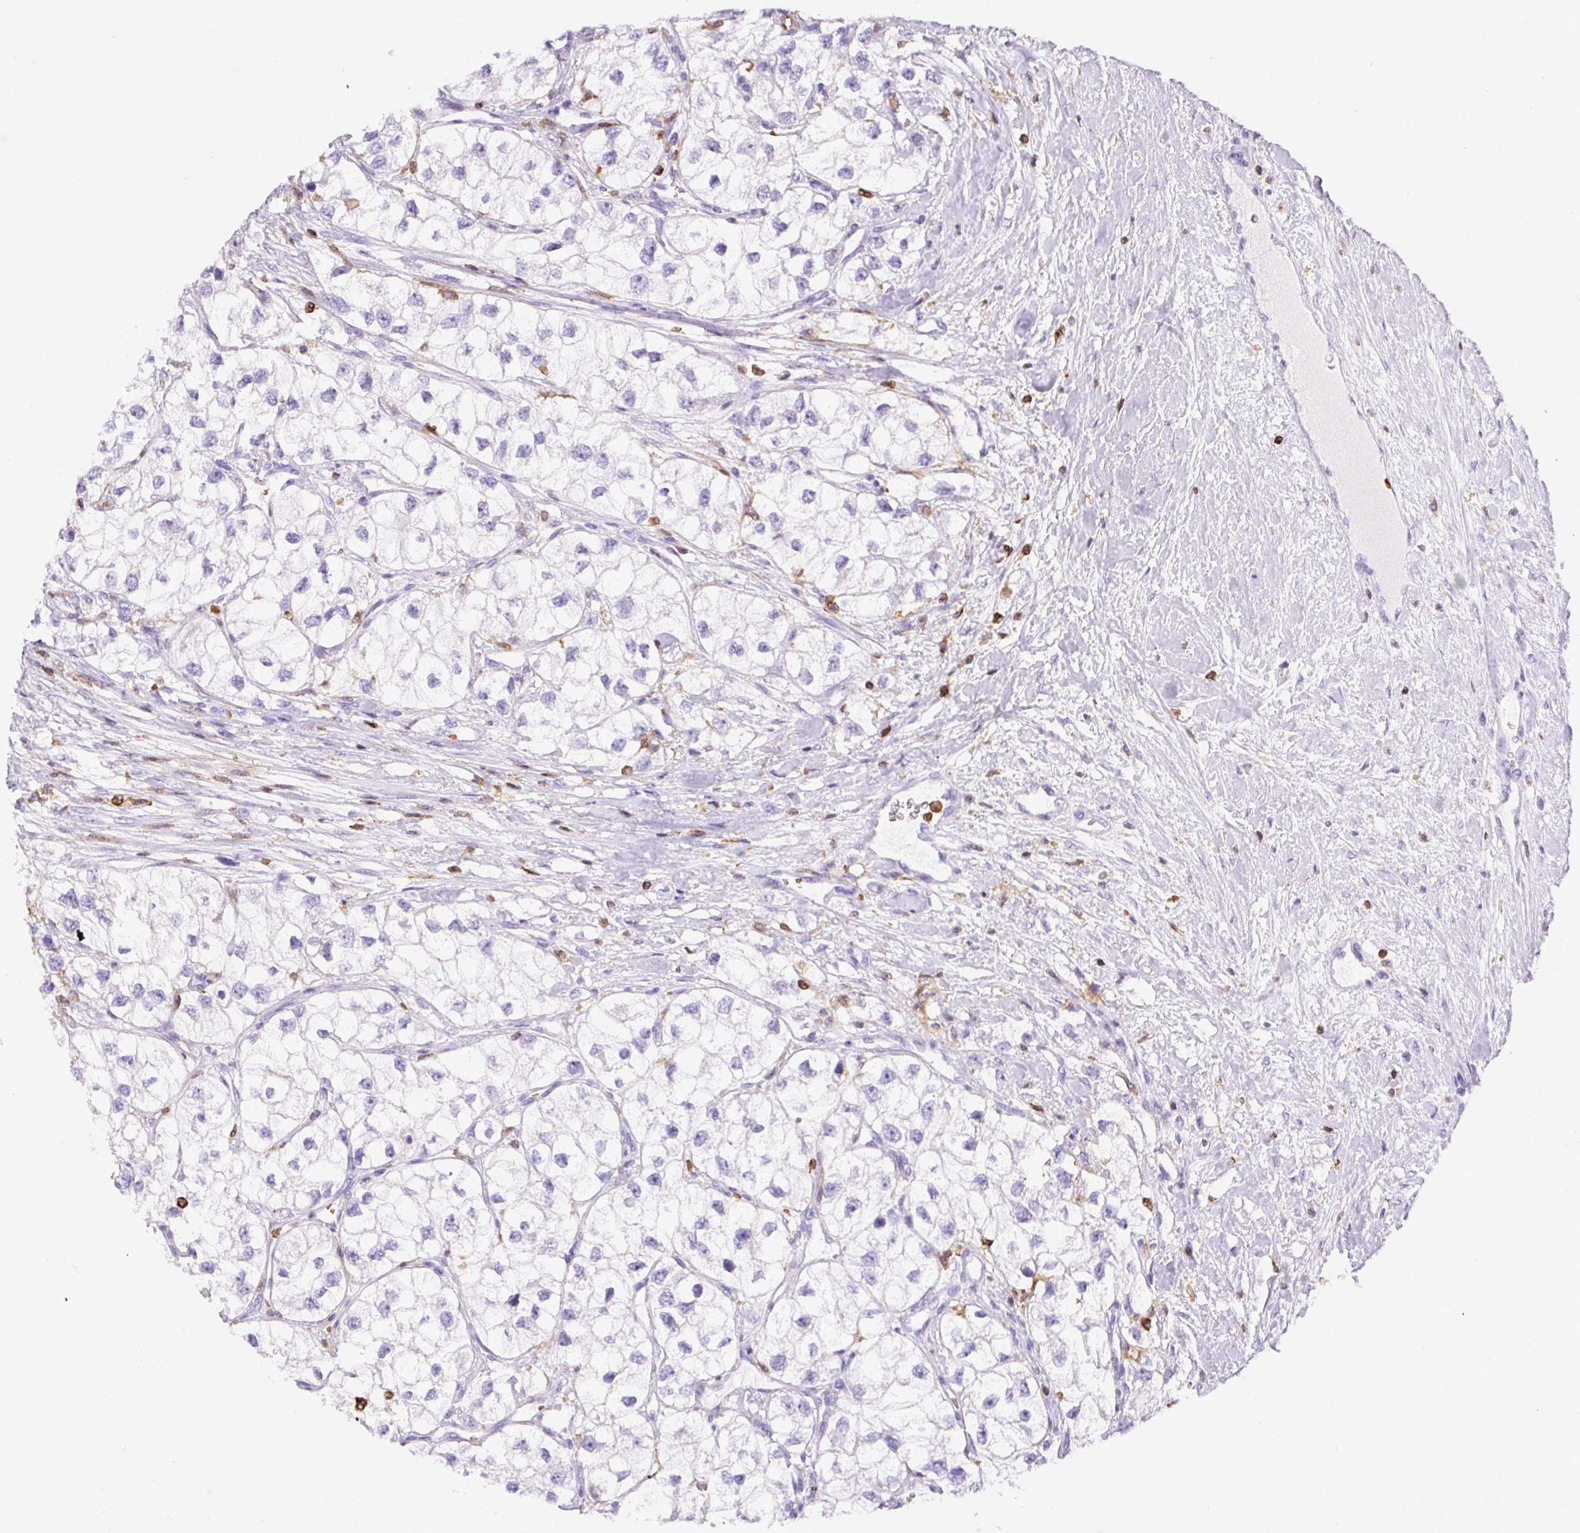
{"staining": {"intensity": "negative", "quantity": "none", "location": "none"}, "tissue": "renal cancer", "cell_type": "Tumor cells", "image_type": "cancer", "snomed": [{"axis": "morphology", "description": "Adenocarcinoma, NOS"}, {"axis": "topography", "description": "Kidney"}], "caption": "Tumor cells are negative for protein expression in human renal cancer.", "gene": "FAM228B", "patient": {"sex": "male", "age": 59}}